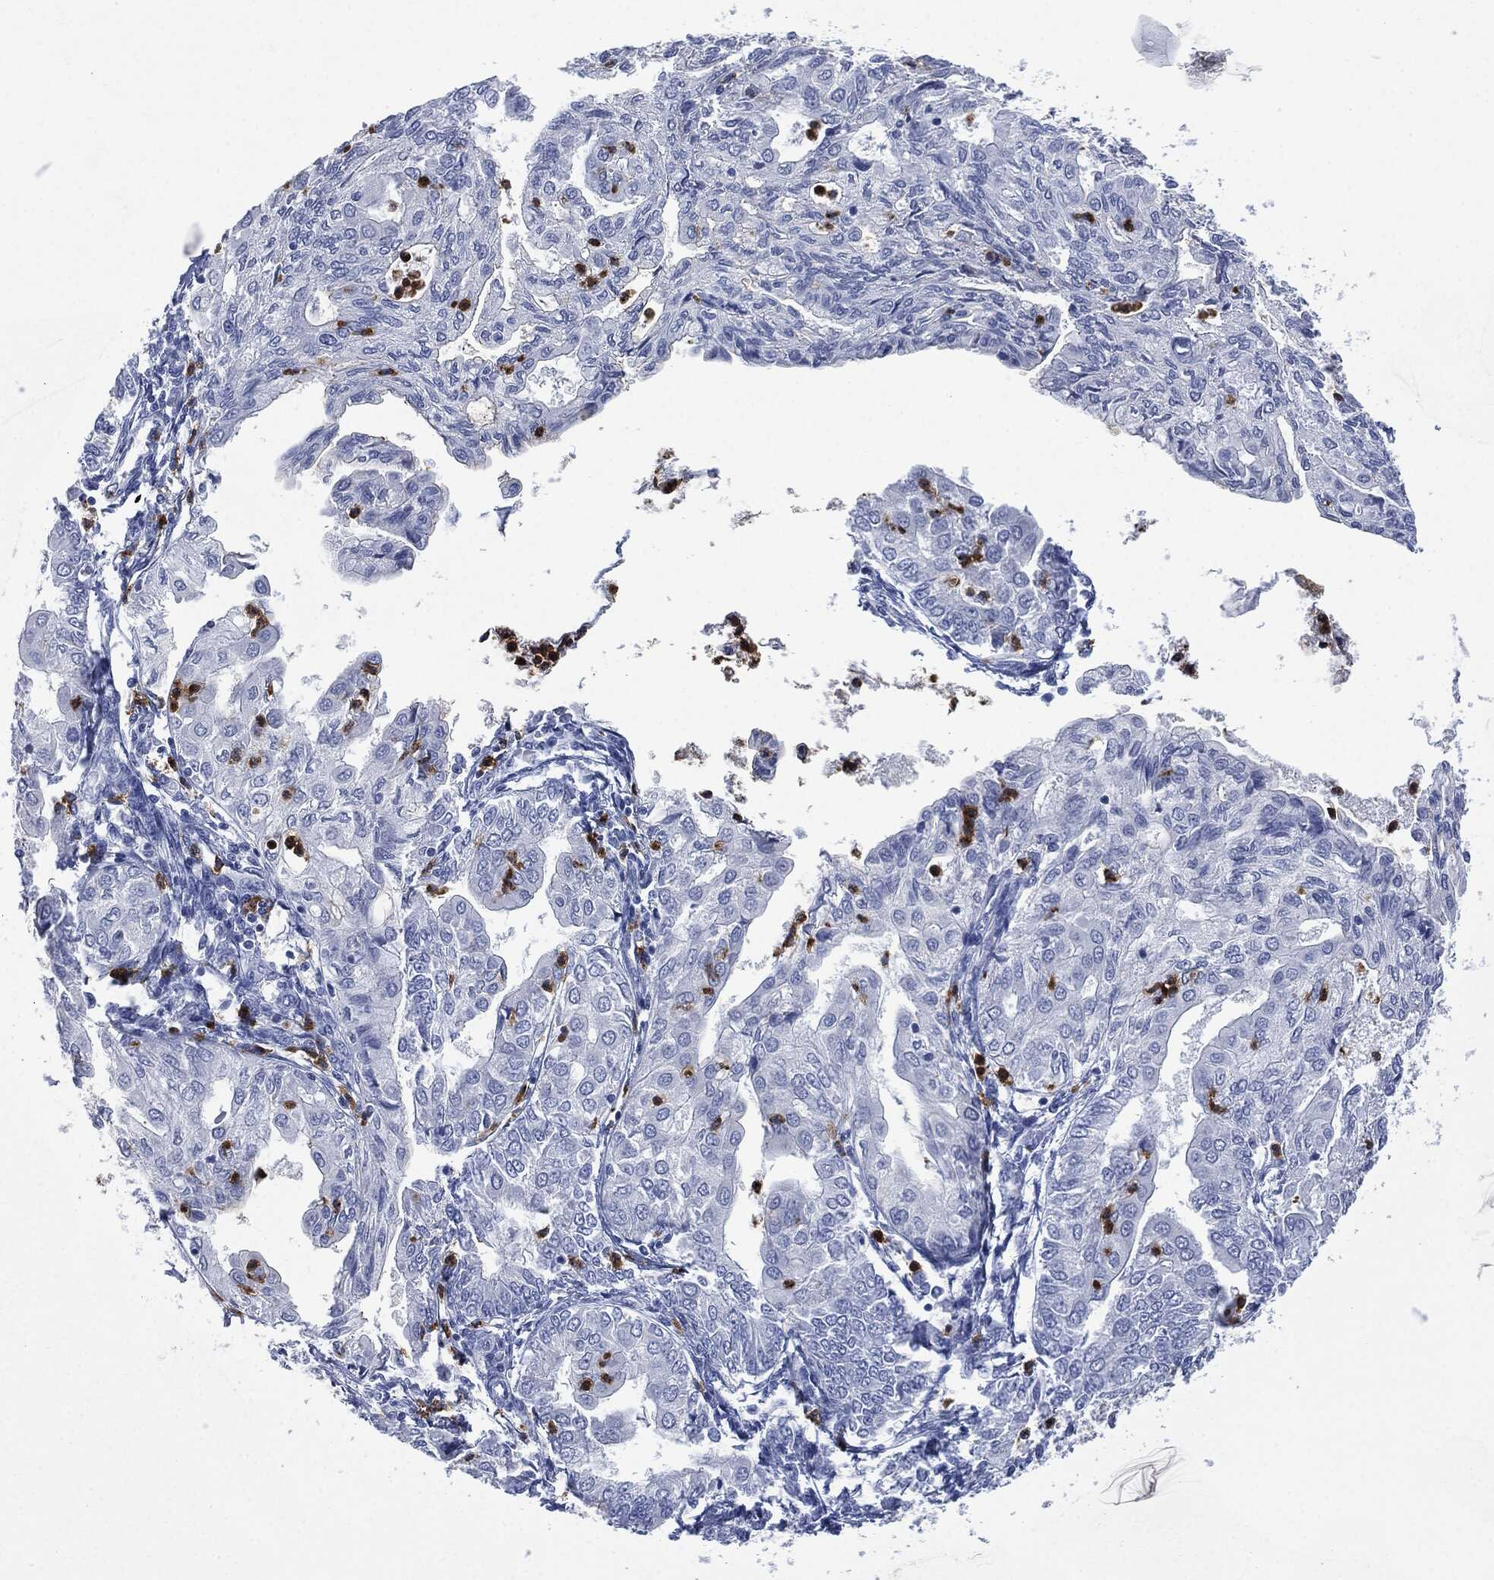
{"staining": {"intensity": "negative", "quantity": "none", "location": "none"}, "tissue": "endometrial cancer", "cell_type": "Tumor cells", "image_type": "cancer", "snomed": [{"axis": "morphology", "description": "Adenocarcinoma, NOS"}, {"axis": "topography", "description": "Endometrium"}], "caption": "Immunohistochemistry image of neoplastic tissue: endometrial cancer stained with DAB shows no significant protein expression in tumor cells.", "gene": "CEACAM8", "patient": {"sex": "female", "age": 68}}